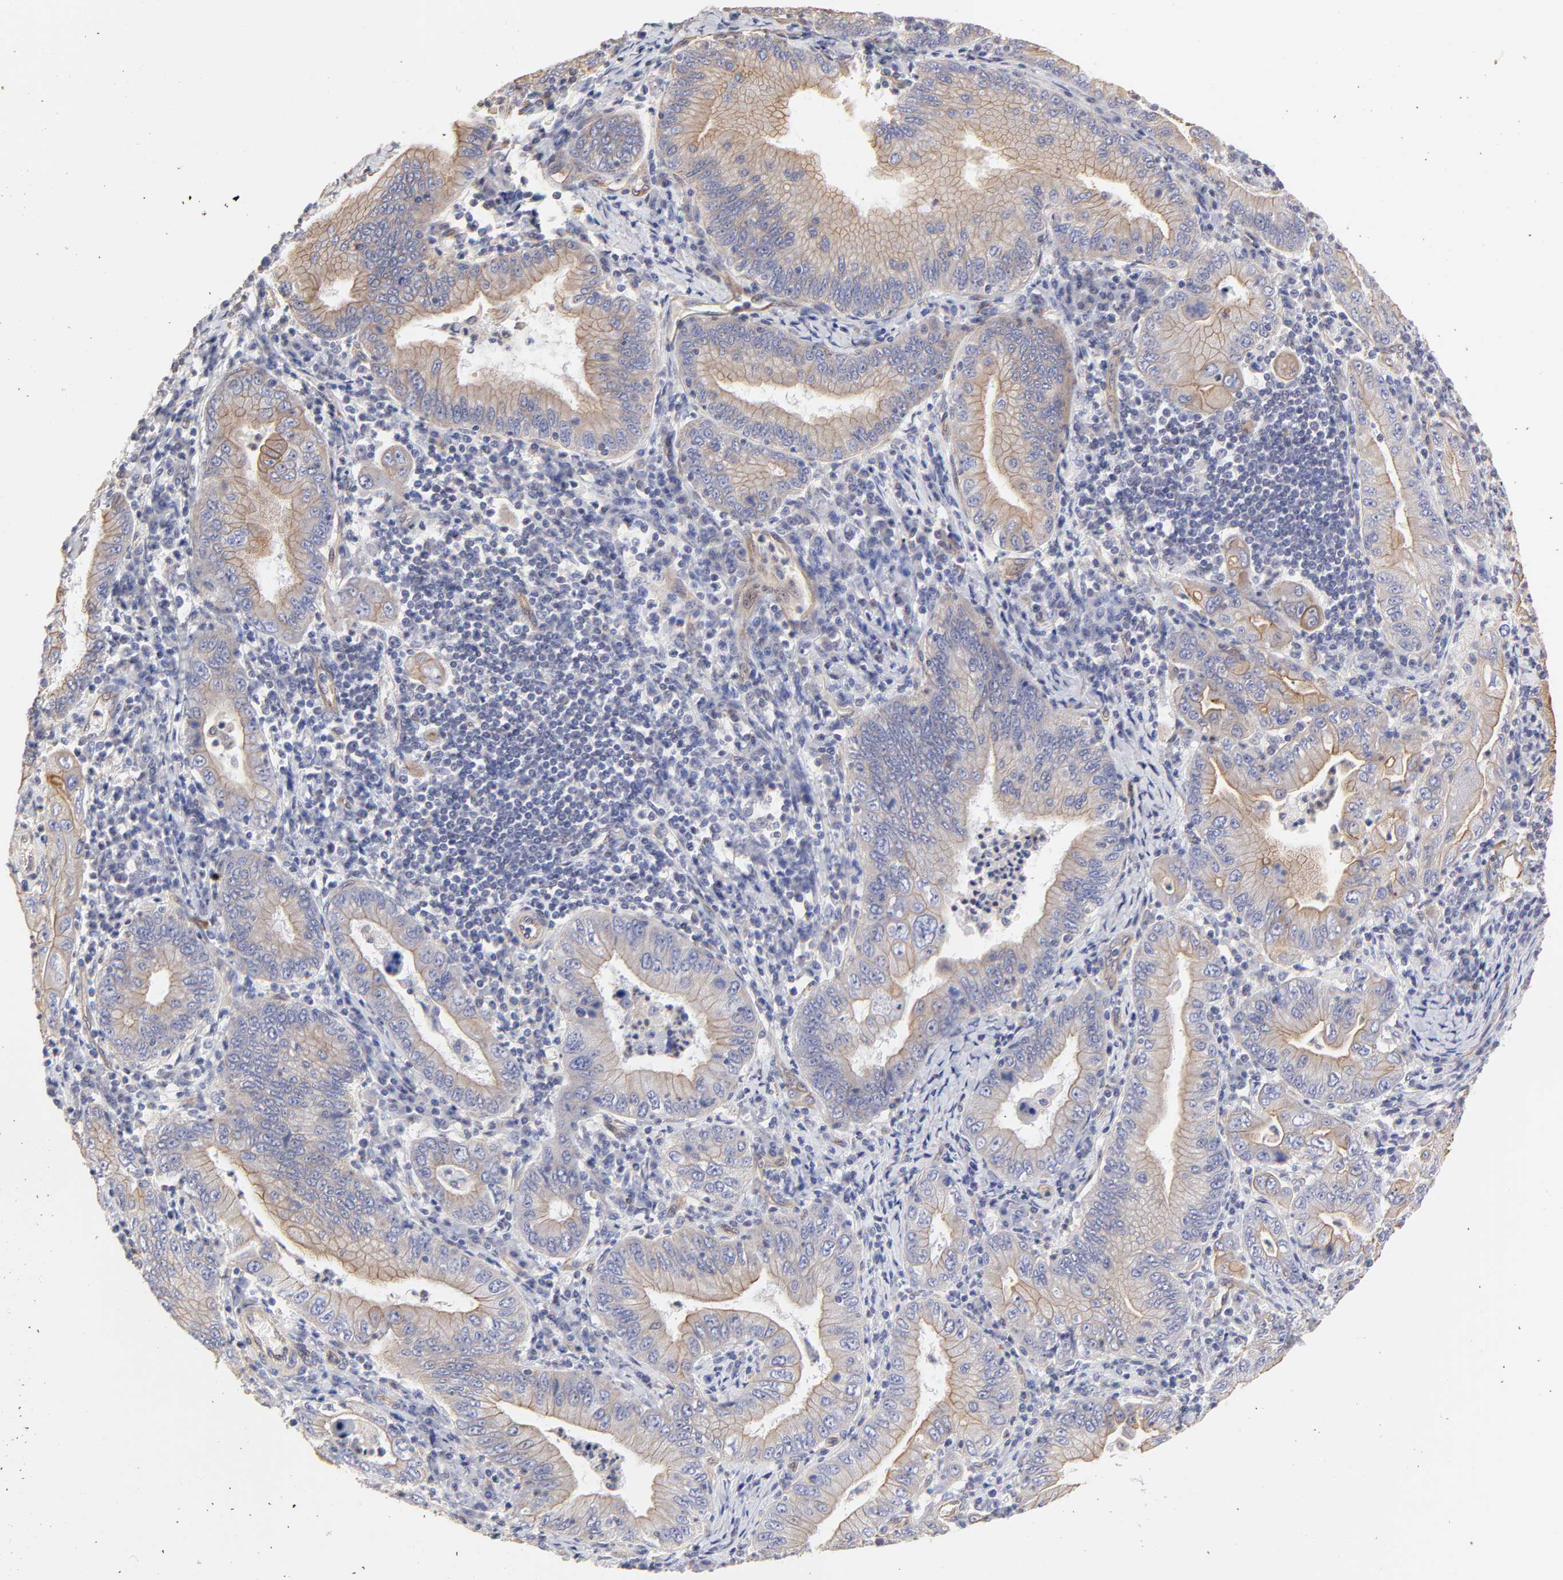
{"staining": {"intensity": "weak", "quantity": ">75%", "location": "cytoplasmic/membranous"}, "tissue": "stomach cancer", "cell_type": "Tumor cells", "image_type": "cancer", "snomed": [{"axis": "morphology", "description": "Normal tissue, NOS"}, {"axis": "morphology", "description": "Adenocarcinoma, NOS"}, {"axis": "topography", "description": "Esophagus"}, {"axis": "topography", "description": "Stomach, upper"}, {"axis": "topography", "description": "Peripheral nerve tissue"}], "caption": "The histopathology image displays immunohistochemical staining of stomach adenocarcinoma. There is weak cytoplasmic/membranous staining is seen in approximately >75% of tumor cells. Using DAB (3,3'-diaminobenzidine) (brown) and hematoxylin (blue) stains, captured at high magnification using brightfield microscopy.", "gene": "LRCH2", "patient": {"sex": "male", "age": 62}}